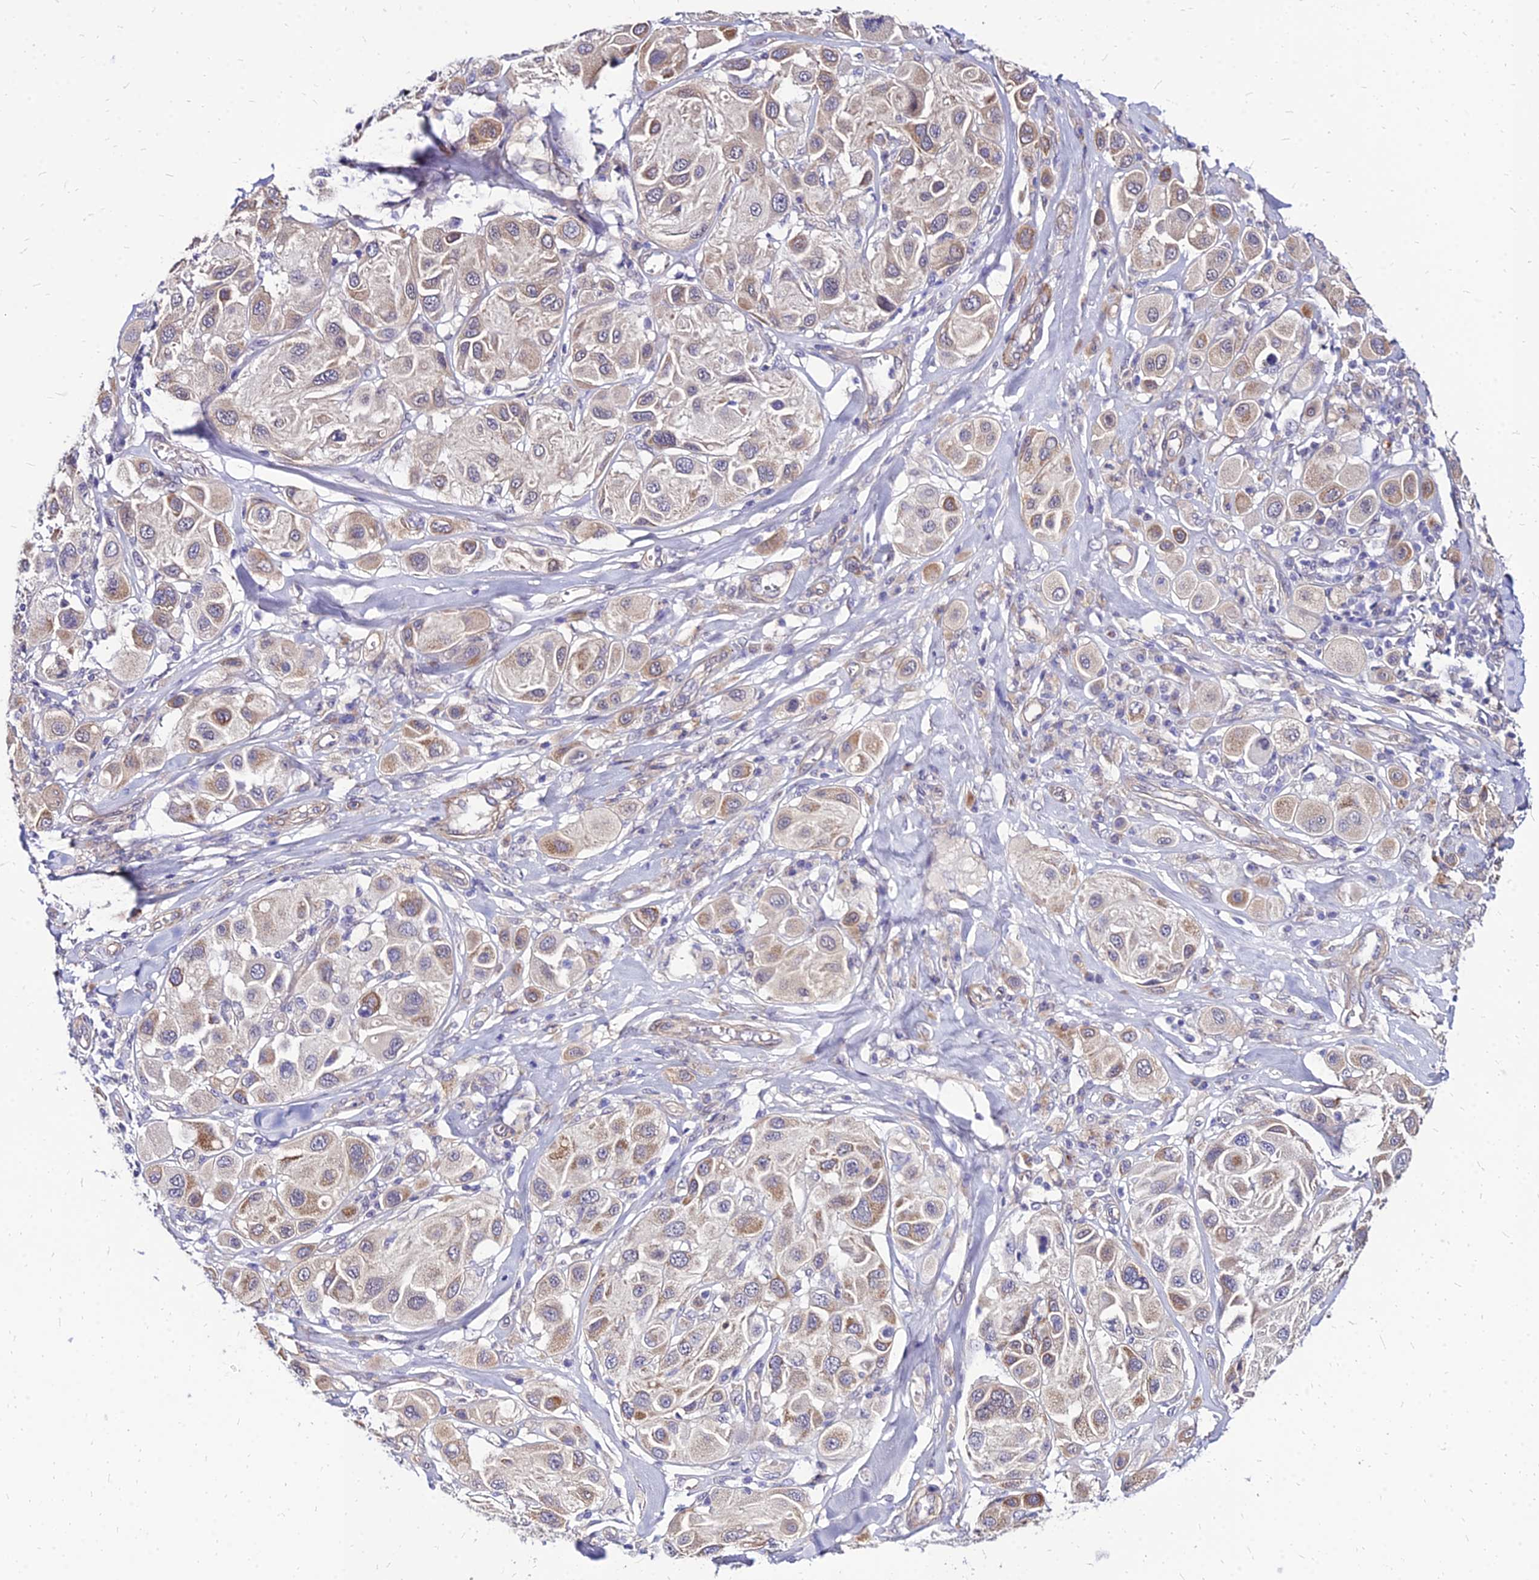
{"staining": {"intensity": "weak", "quantity": "25%-75%", "location": "cytoplasmic/membranous"}, "tissue": "melanoma", "cell_type": "Tumor cells", "image_type": "cancer", "snomed": [{"axis": "morphology", "description": "Malignant melanoma, Metastatic site"}, {"axis": "topography", "description": "Skin"}], "caption": "Malignant melanoma (metastatic site) was stained to show a protein in brown. There is low levels of weak cytoplasmic/membranous staining in about 25%-75% of tumor cells.", "gene": "YEATS2", "patient": {"sex": "male", "age": 41}}